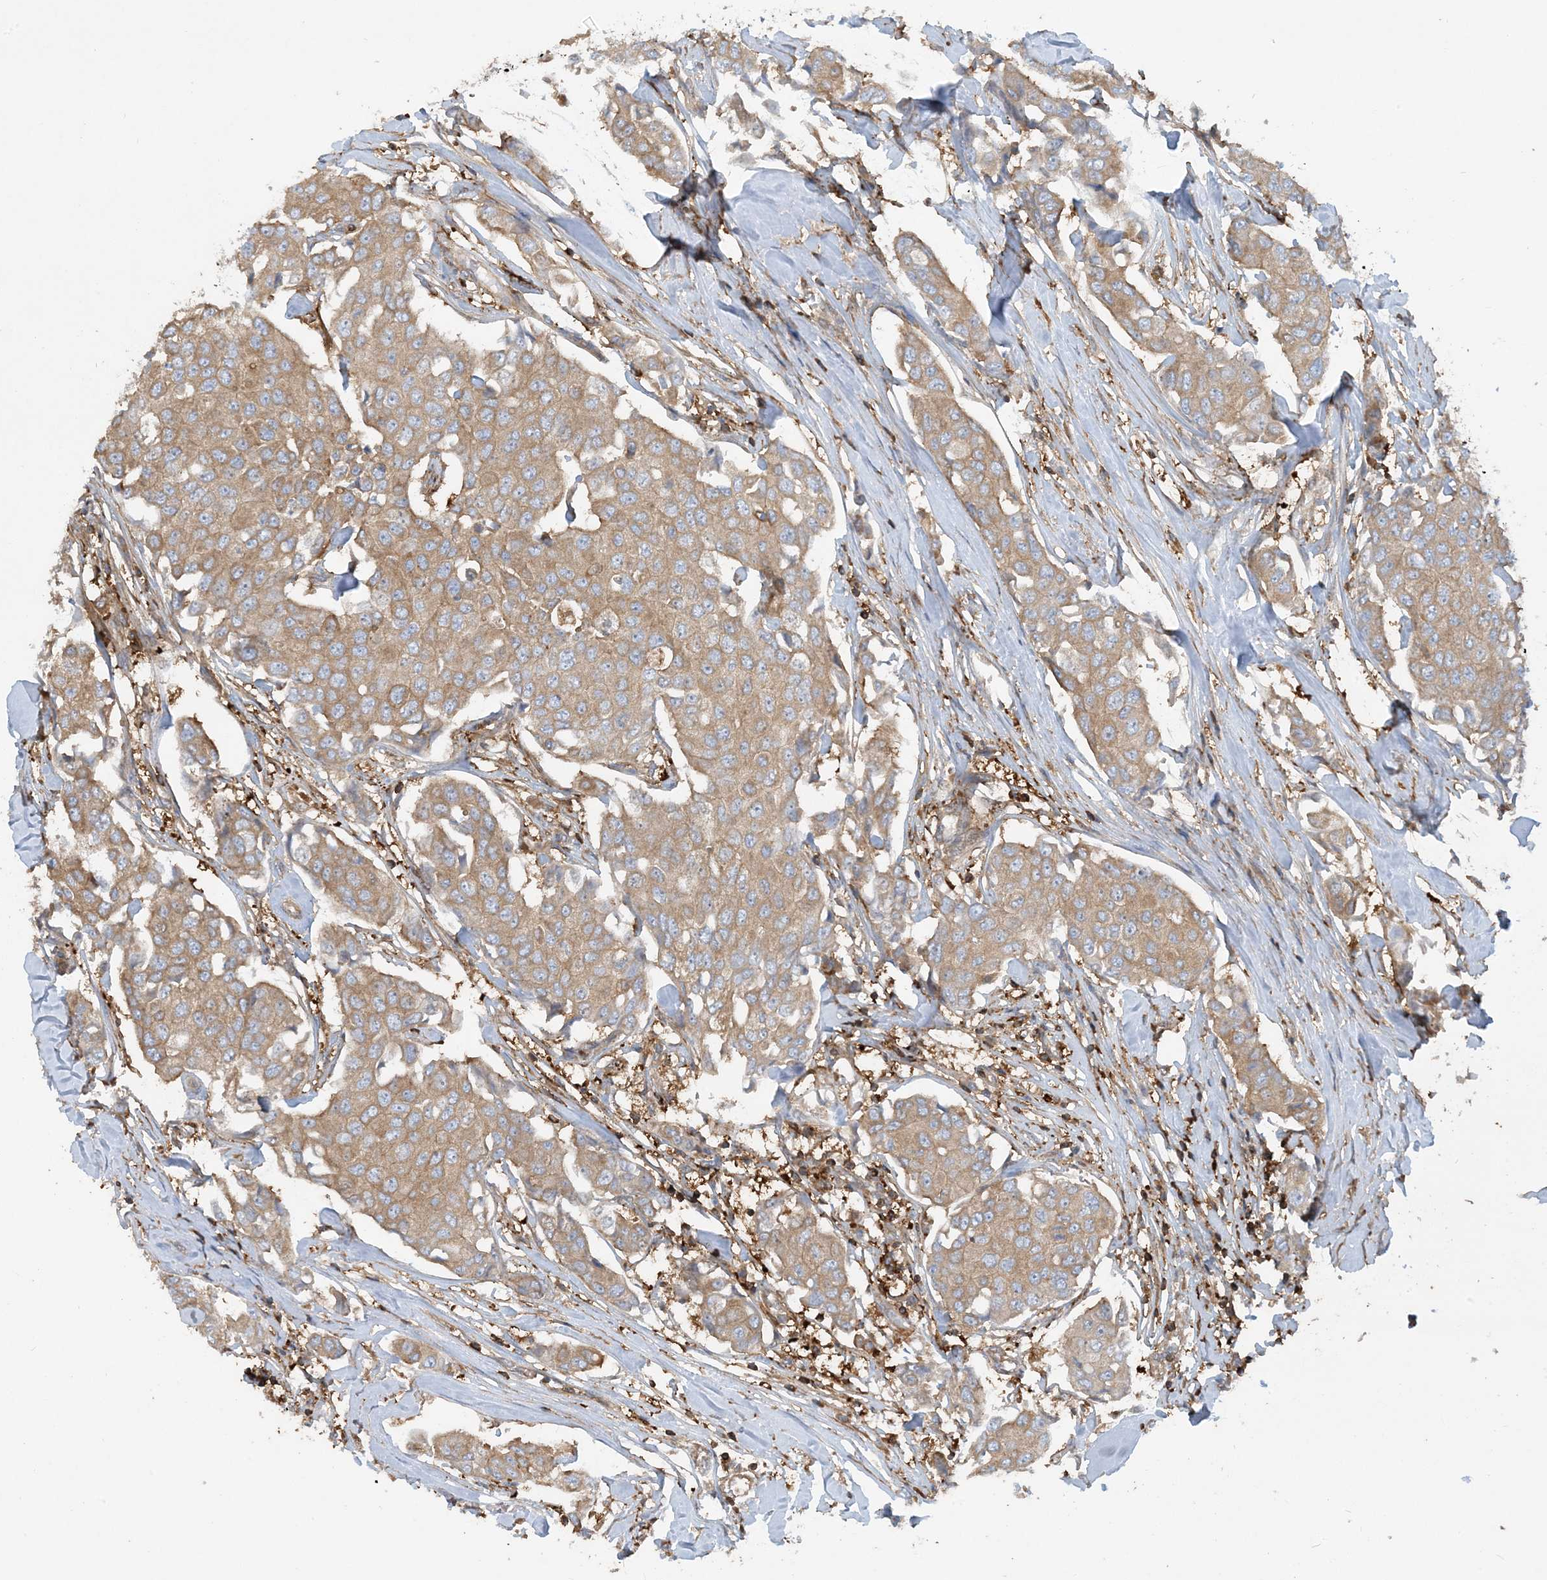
{"staining": {"intensity": "moderate", "quantity": ">75%", "location": "cytoplasmic/membranous"}, "tissue": "breast cancer", "cell_type": "Tumor cells", "image_type": "cancer", "snomed": [{"axis": "morphology", "description": "Duct carcinoma"}, {"axis": "topography", "description": "Breast"}], "caption": "This photomicrograph reveals IHC staining of breast cancer (intraductal carcinoma), with medium moderate cytoplasmic/membranous staining in about >75% of tumor cells.", "gene": "SFMBT2", "patient": {"sex": "female", "age": 80}}